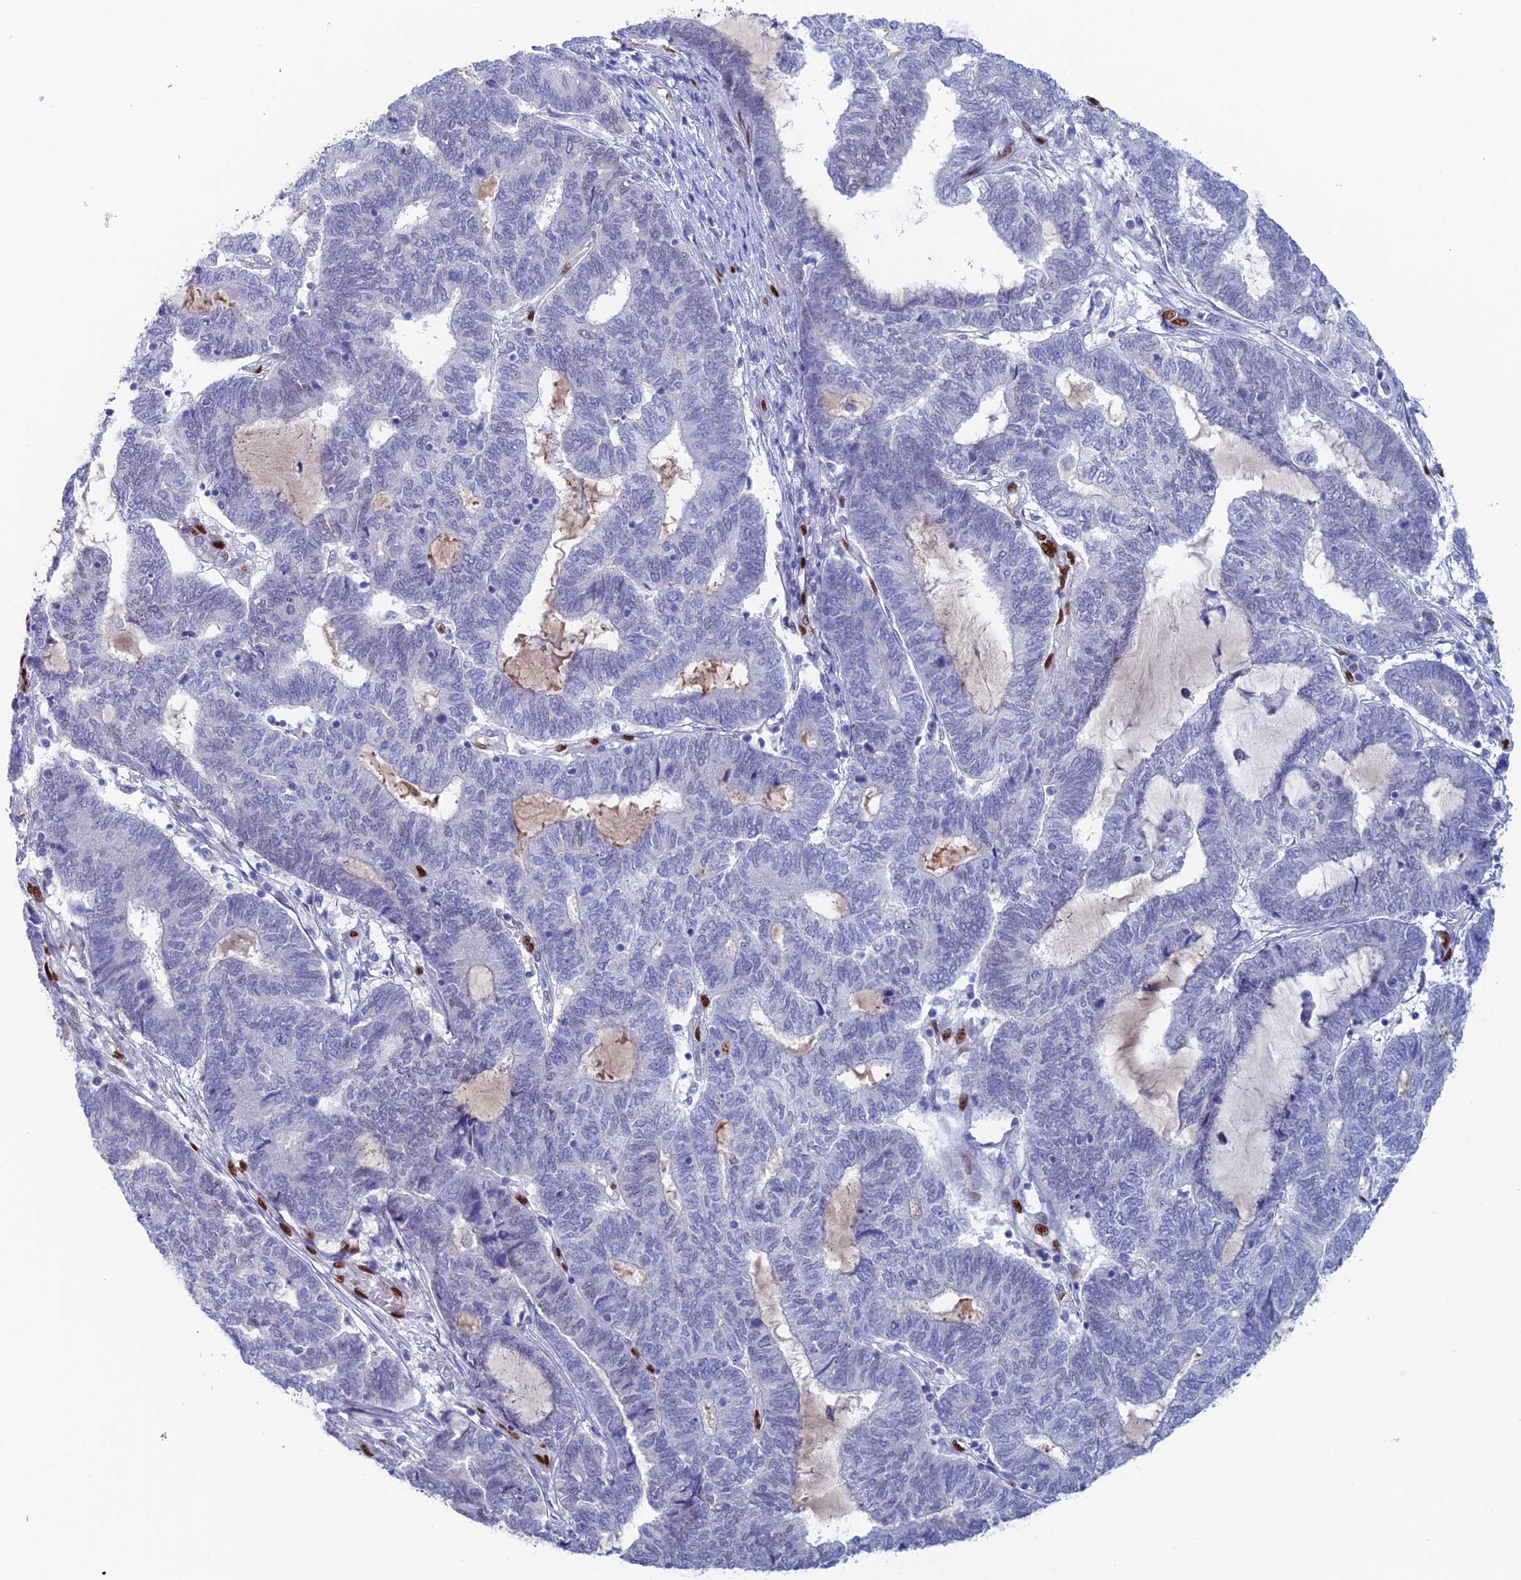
{"staining": {"intensity": "negative", "quantity": "none", "location": "none"}, "tissue": "endometrial cancer", "cell_type": "Tumor cells", "image_type": "cancer", "snomed": [{"axis": "morphology", "description": "Adenocarcinoma, NOS"}, {"axis": "topography", "description": "Uterus"}, {"axis": "topography", "description": "Endometrium"}], "caption": "Tumor cells show no significant protein staining in endometrial cancer.", "gene": "NOL4L", "patient": {"sex": "female", "age": 70}}